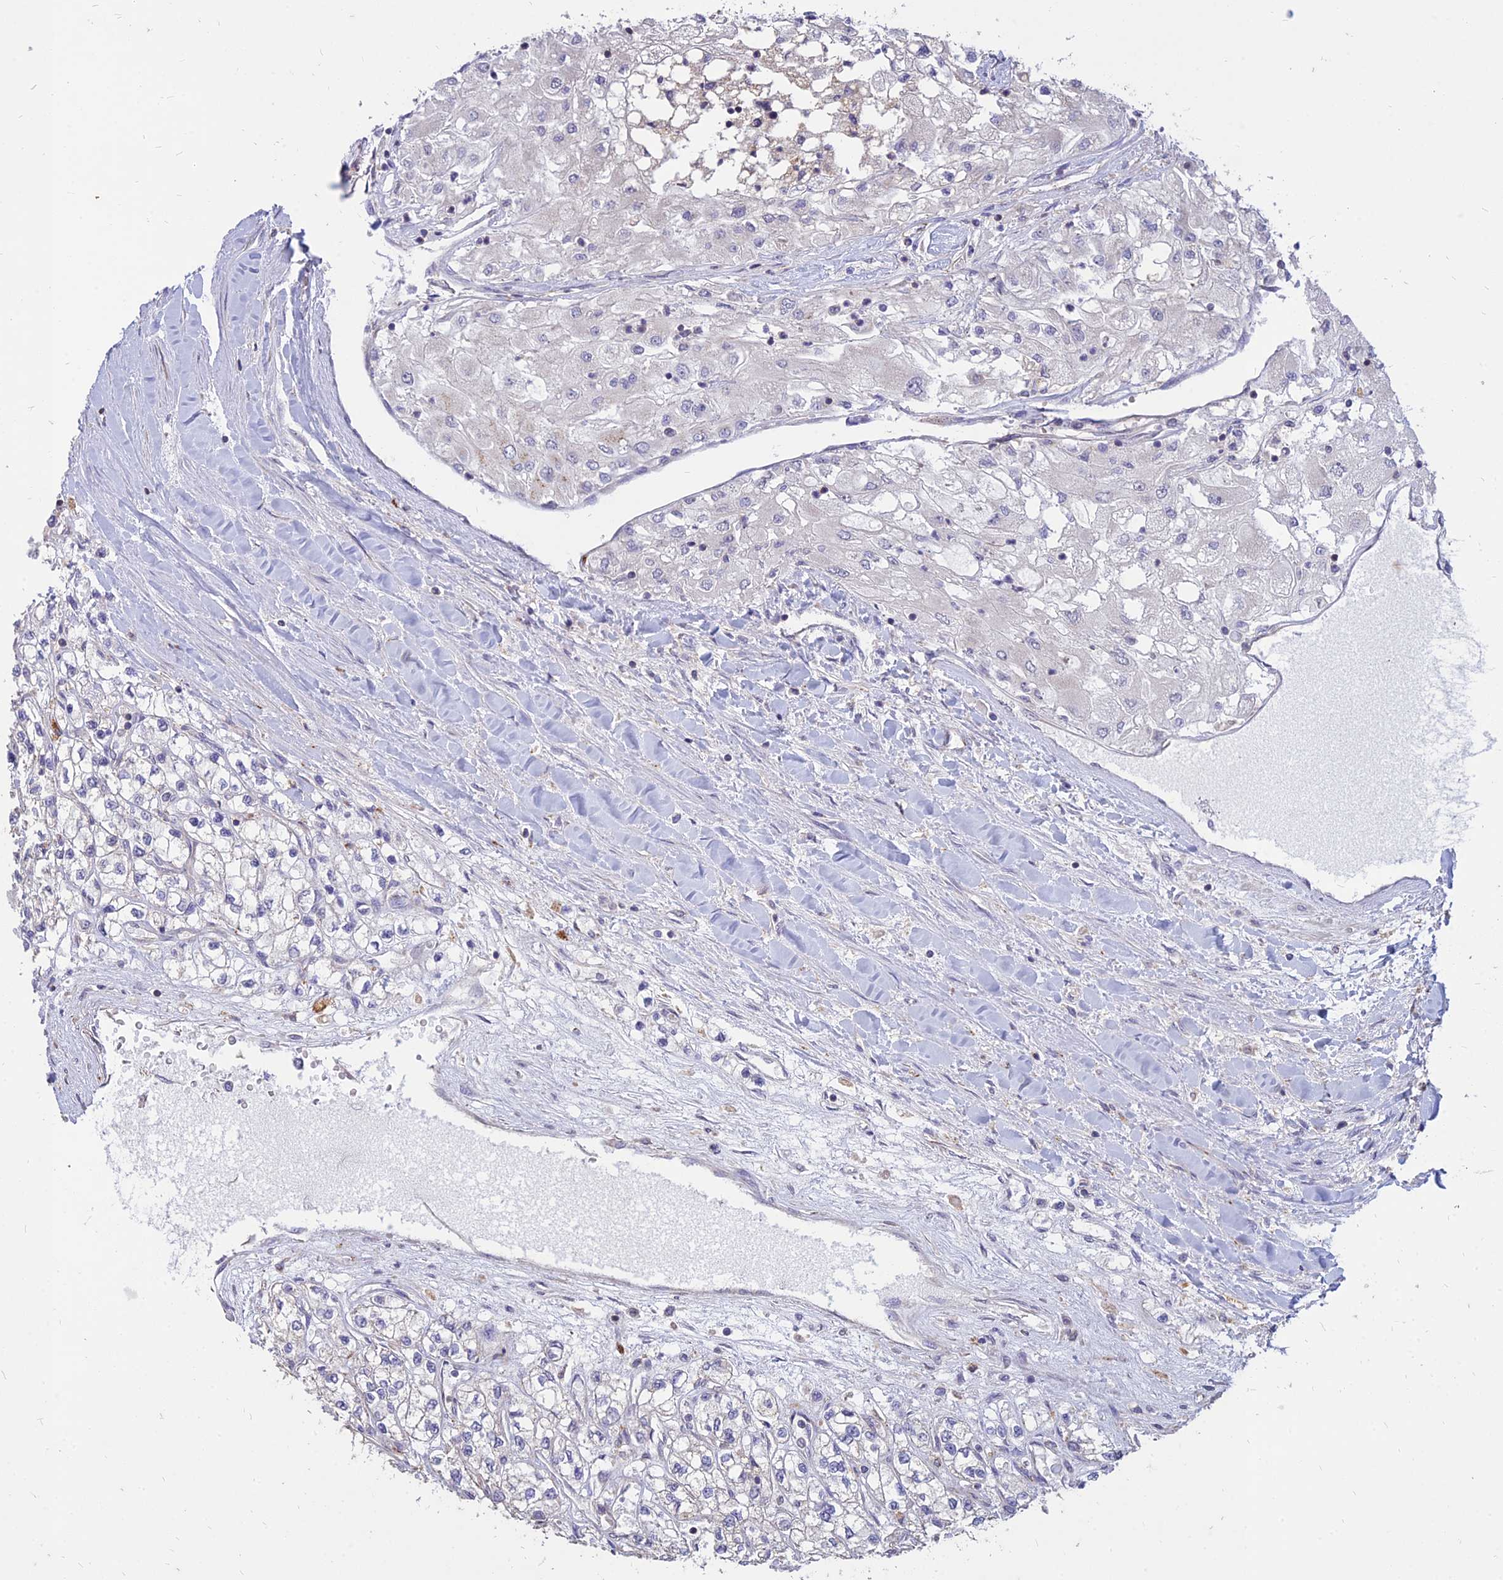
{"staining": {"intensity": "negative", "quantity": "none", "location": "none"}, "tissue": "renal cancer", "cell_type": "Tumor cells", "image_type": "cancer", "snomed": [{"axis": "morphology", "description": "Adenocarcinoma, NOS"}, {"axis": "topography", "description": "Kidney"}], "caption": "This histopathology image is of adenocarcinoma (renal) stained with IHC to label a protein in brown with the nuclei are counter-stained blue. There is no staining in tumor cells.", "gene": "ST3GAL6", "patient": {"sex": "male", "age": 80}}